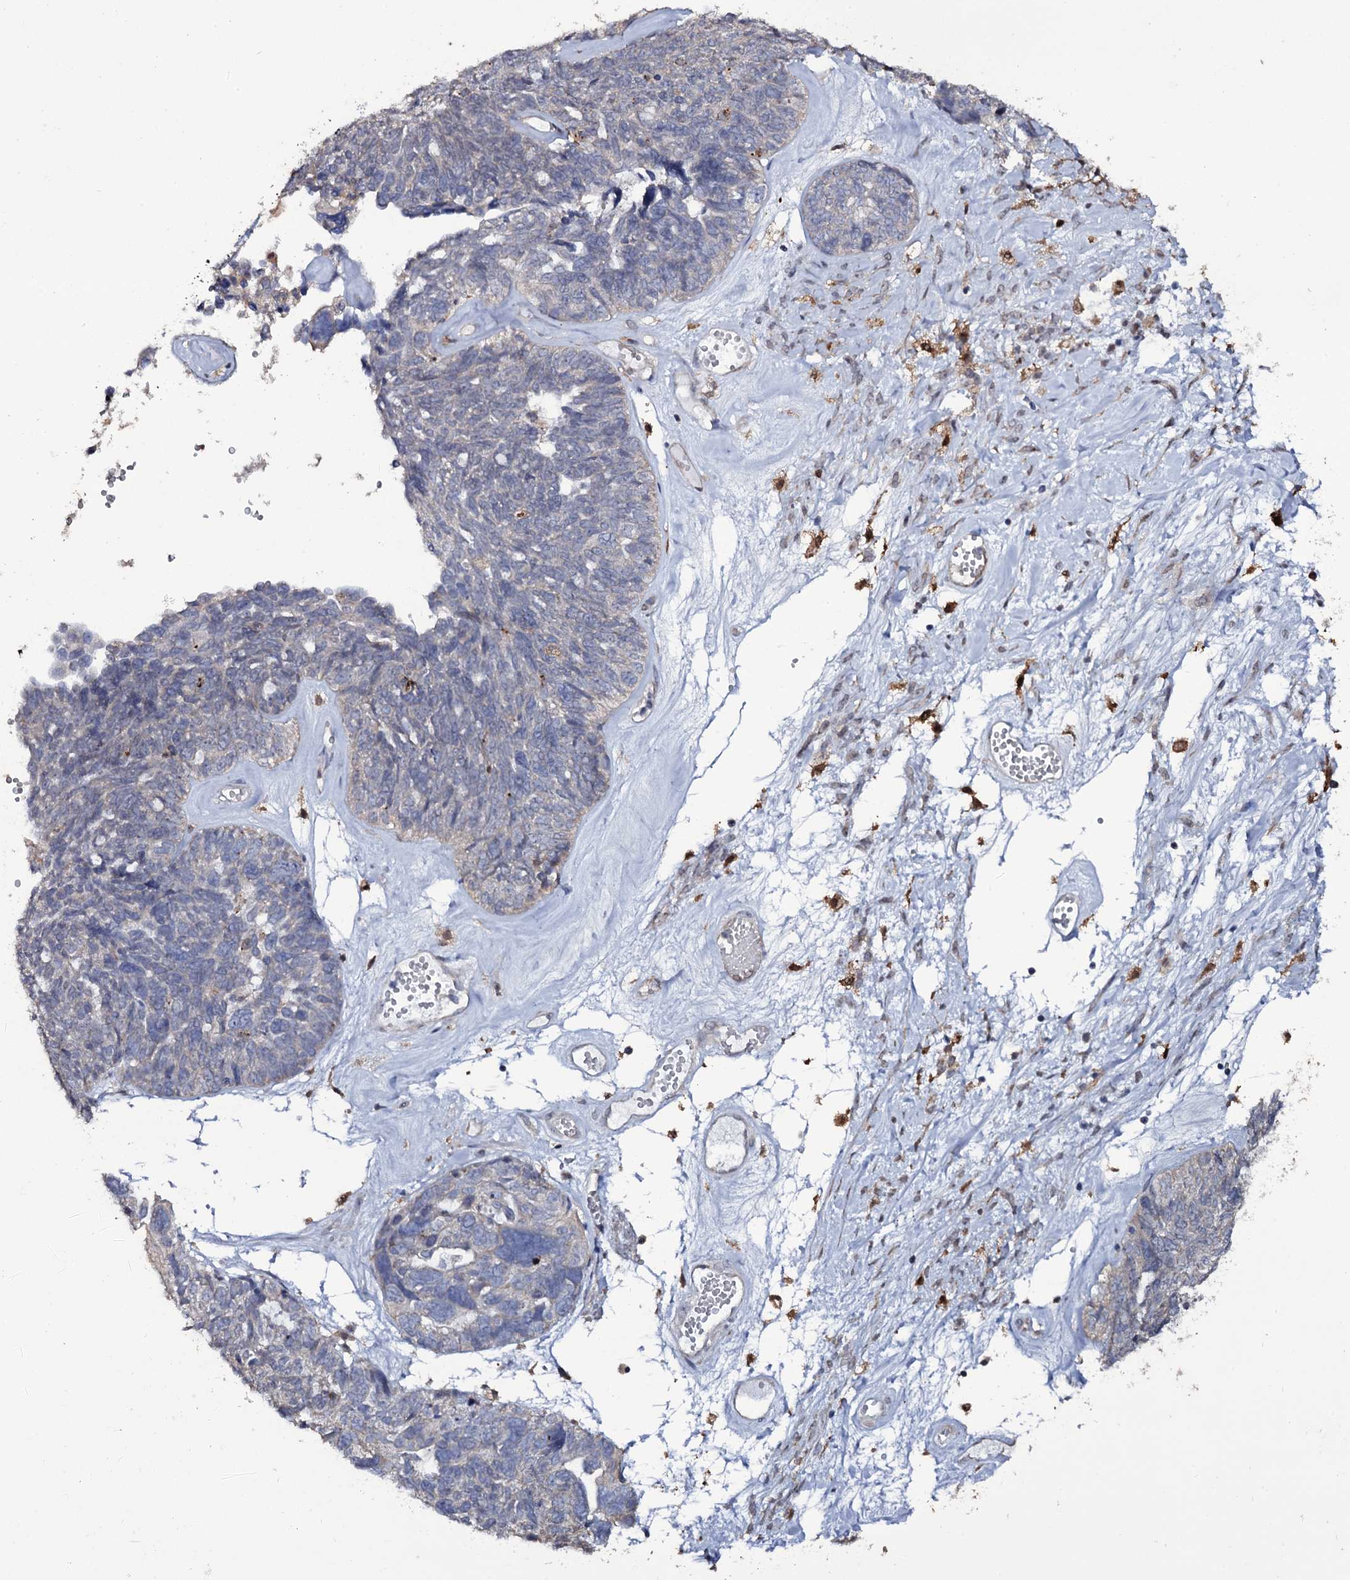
{"staining": {"intensity": "negative", "quantity": "none", "location": "none"}, "tissue": "ovarian cancer", "cell_type": "Tumor cells", "image_type": "cancer", "snomed": [{"axis": "morphology", "description": "Cystadenocarcinoma, serous, NOS"}, {"axis": "topography", "description": "Ovary"}], "caption": "IHC image of serous cystadenocarcinoma (ovarian) stained for a protein (brown), which displays no staining in tumor cells.", "gene": "CRYL1", "patient": {"sex": "female", "age": 79}}